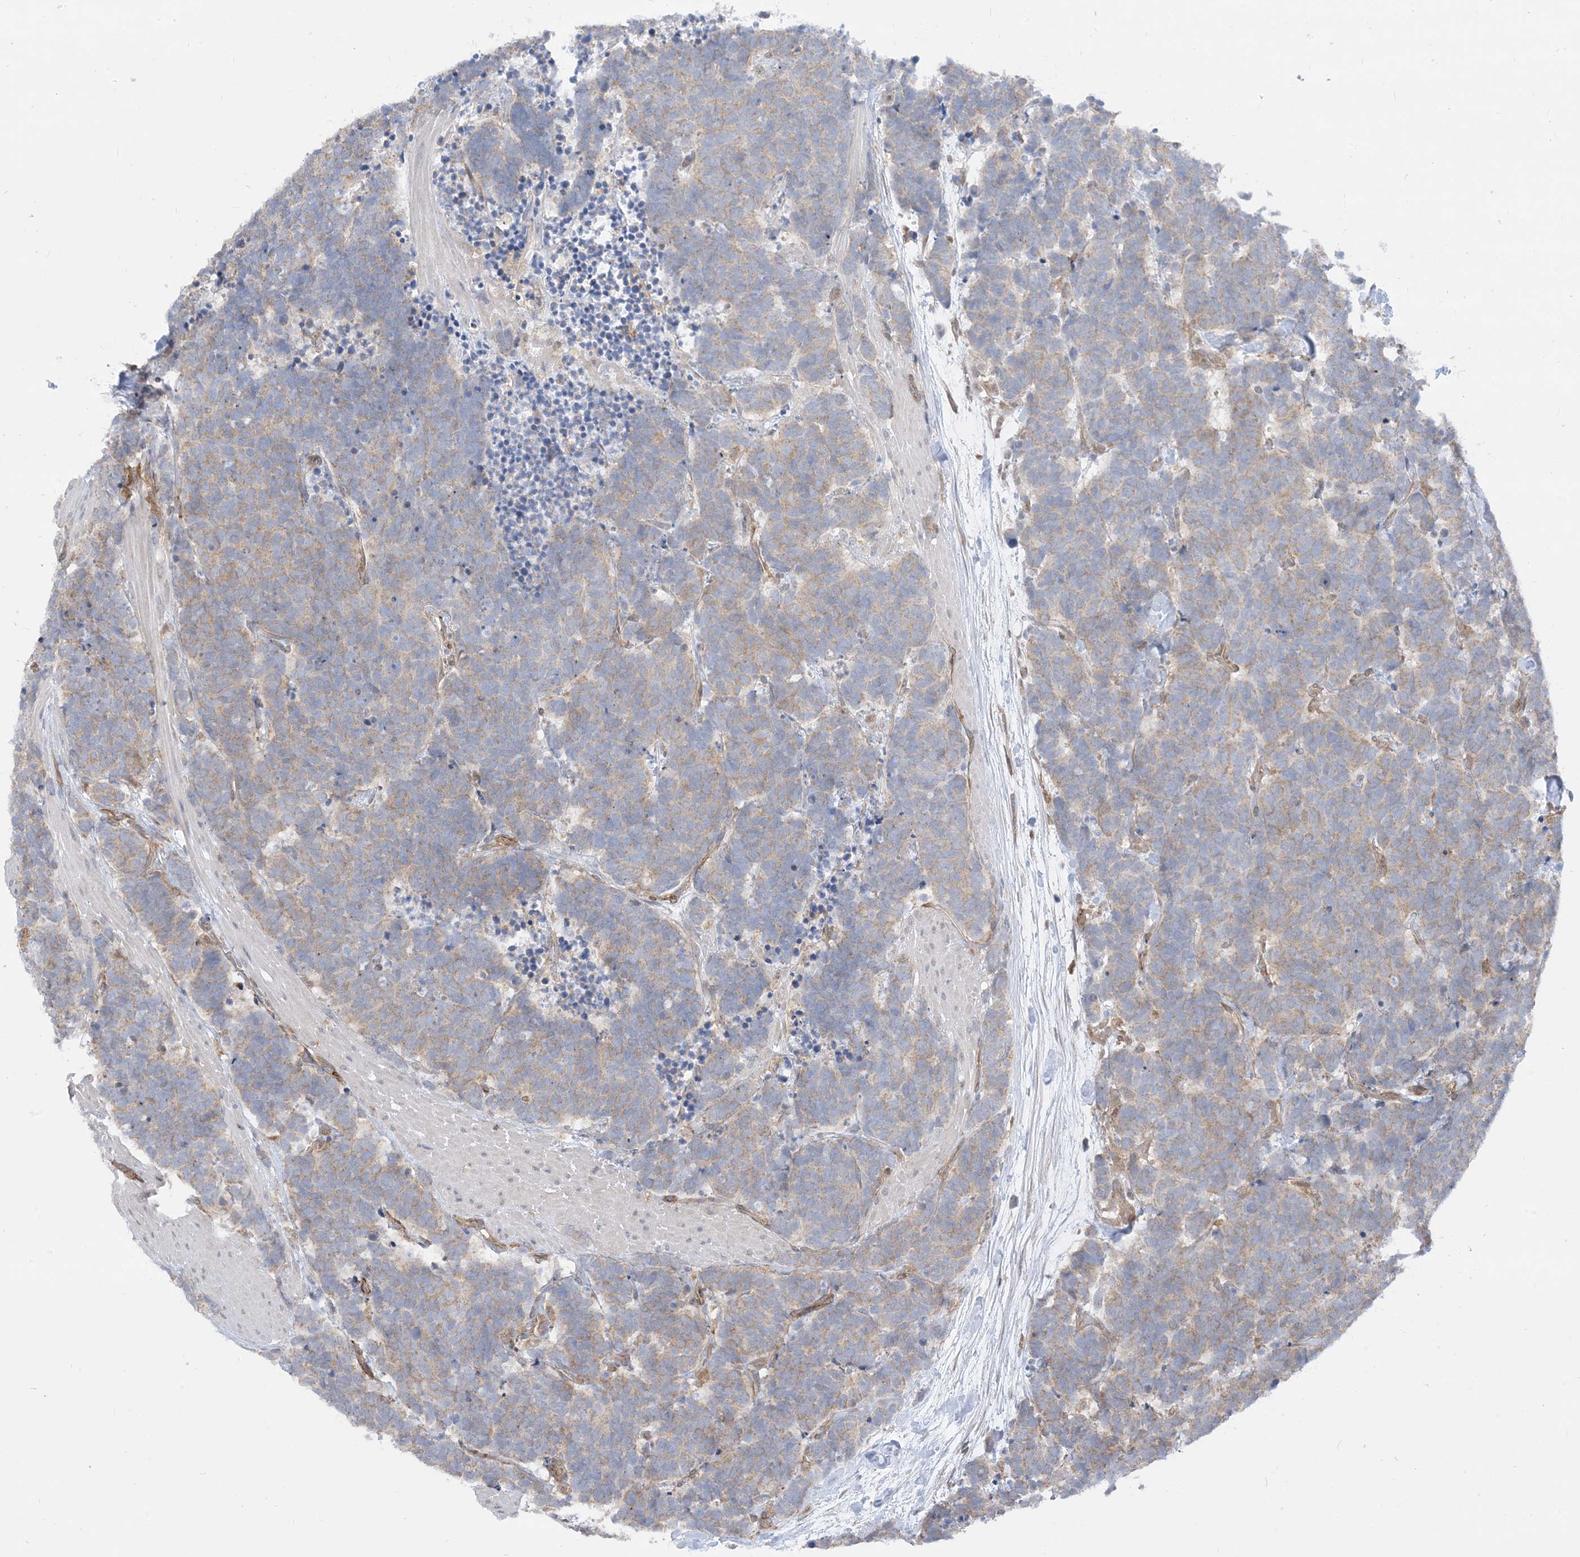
{"staining": {"intensity": "weak", "quantity": "25%-75%", "location": "cytoplasmic/membranous"}, "tissue": "carcinoid", "cell_type": "Tumor cells", "image_type": "cancer", "snomed": [{"axis": "morphology", "description": "Carcinoma, NOS"}, {"axis": "morphology", "description": "Carcinoid, malignant, NOS"}, {"axis": "topography", "description": "Urinary bladder"}], "caption": "There is low levels of weak cytoplasmic/membranous staining in tumor cells of carcinoma, as demonstrated by immunohistochemical staining (brown color).", "gene": "CASP4", "patient": {"sex": "male", "age": 57}}